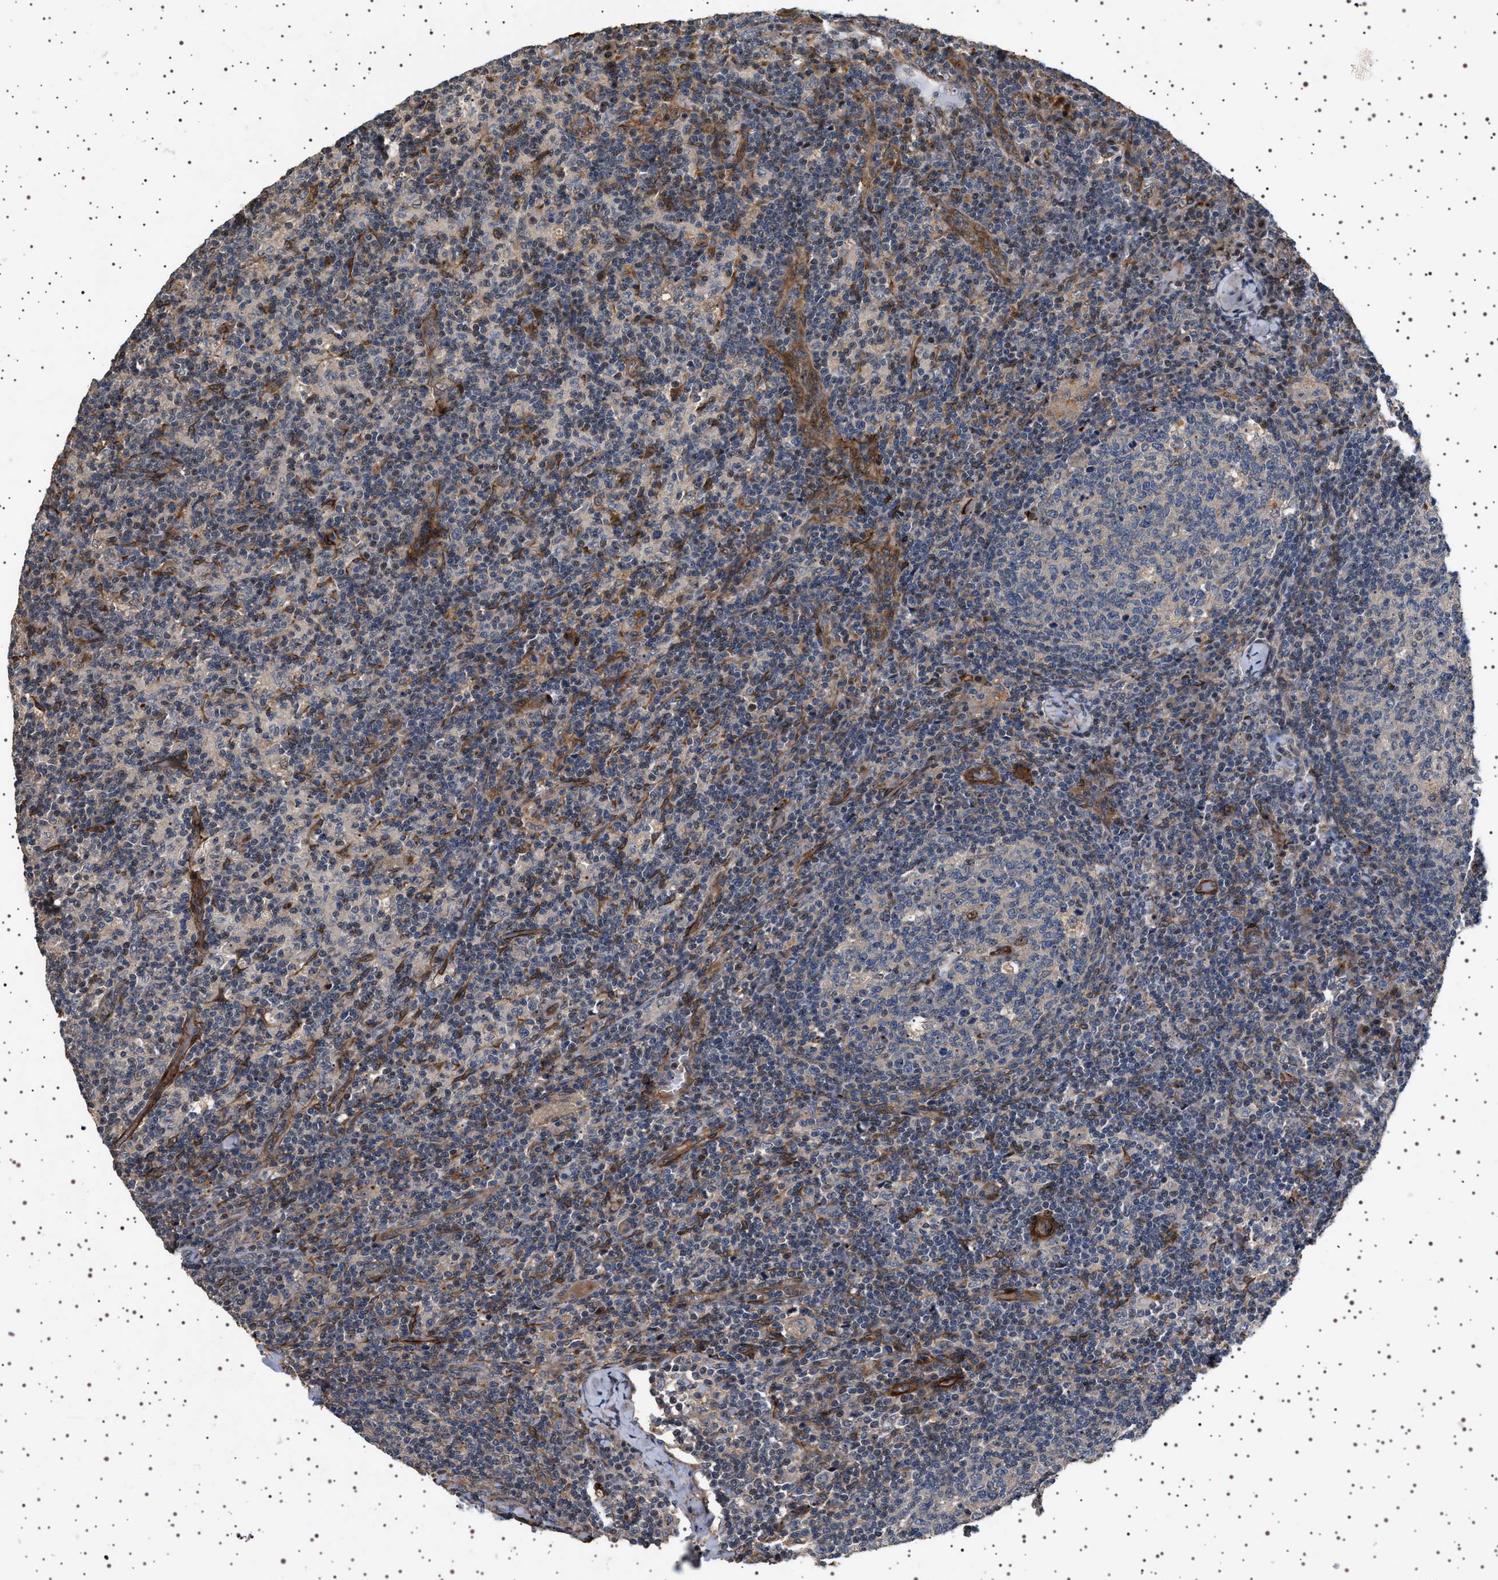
{"staining": {"intensity": "negative", "quantity": "none", "location": "none"}, "tissue": "lymph node", "cell_type": "Germinal center cells", "image_type": "normal", "snomed": [{"axis": "morphology", "description": "Normal tissue, NOS"}, {"axis": "morphology", "description": "Inflammation, NOS"}, {"axis": "topography", "description": "Lymph node"}], "caption": "A high-resolution image shows immunohistochemistry (IHC) staining of normal lymph node, which demonstrates no significant expression in germinal center cells.", "gene": "GUCY1B1", "patient": {"sex": "male", "age": 55}}